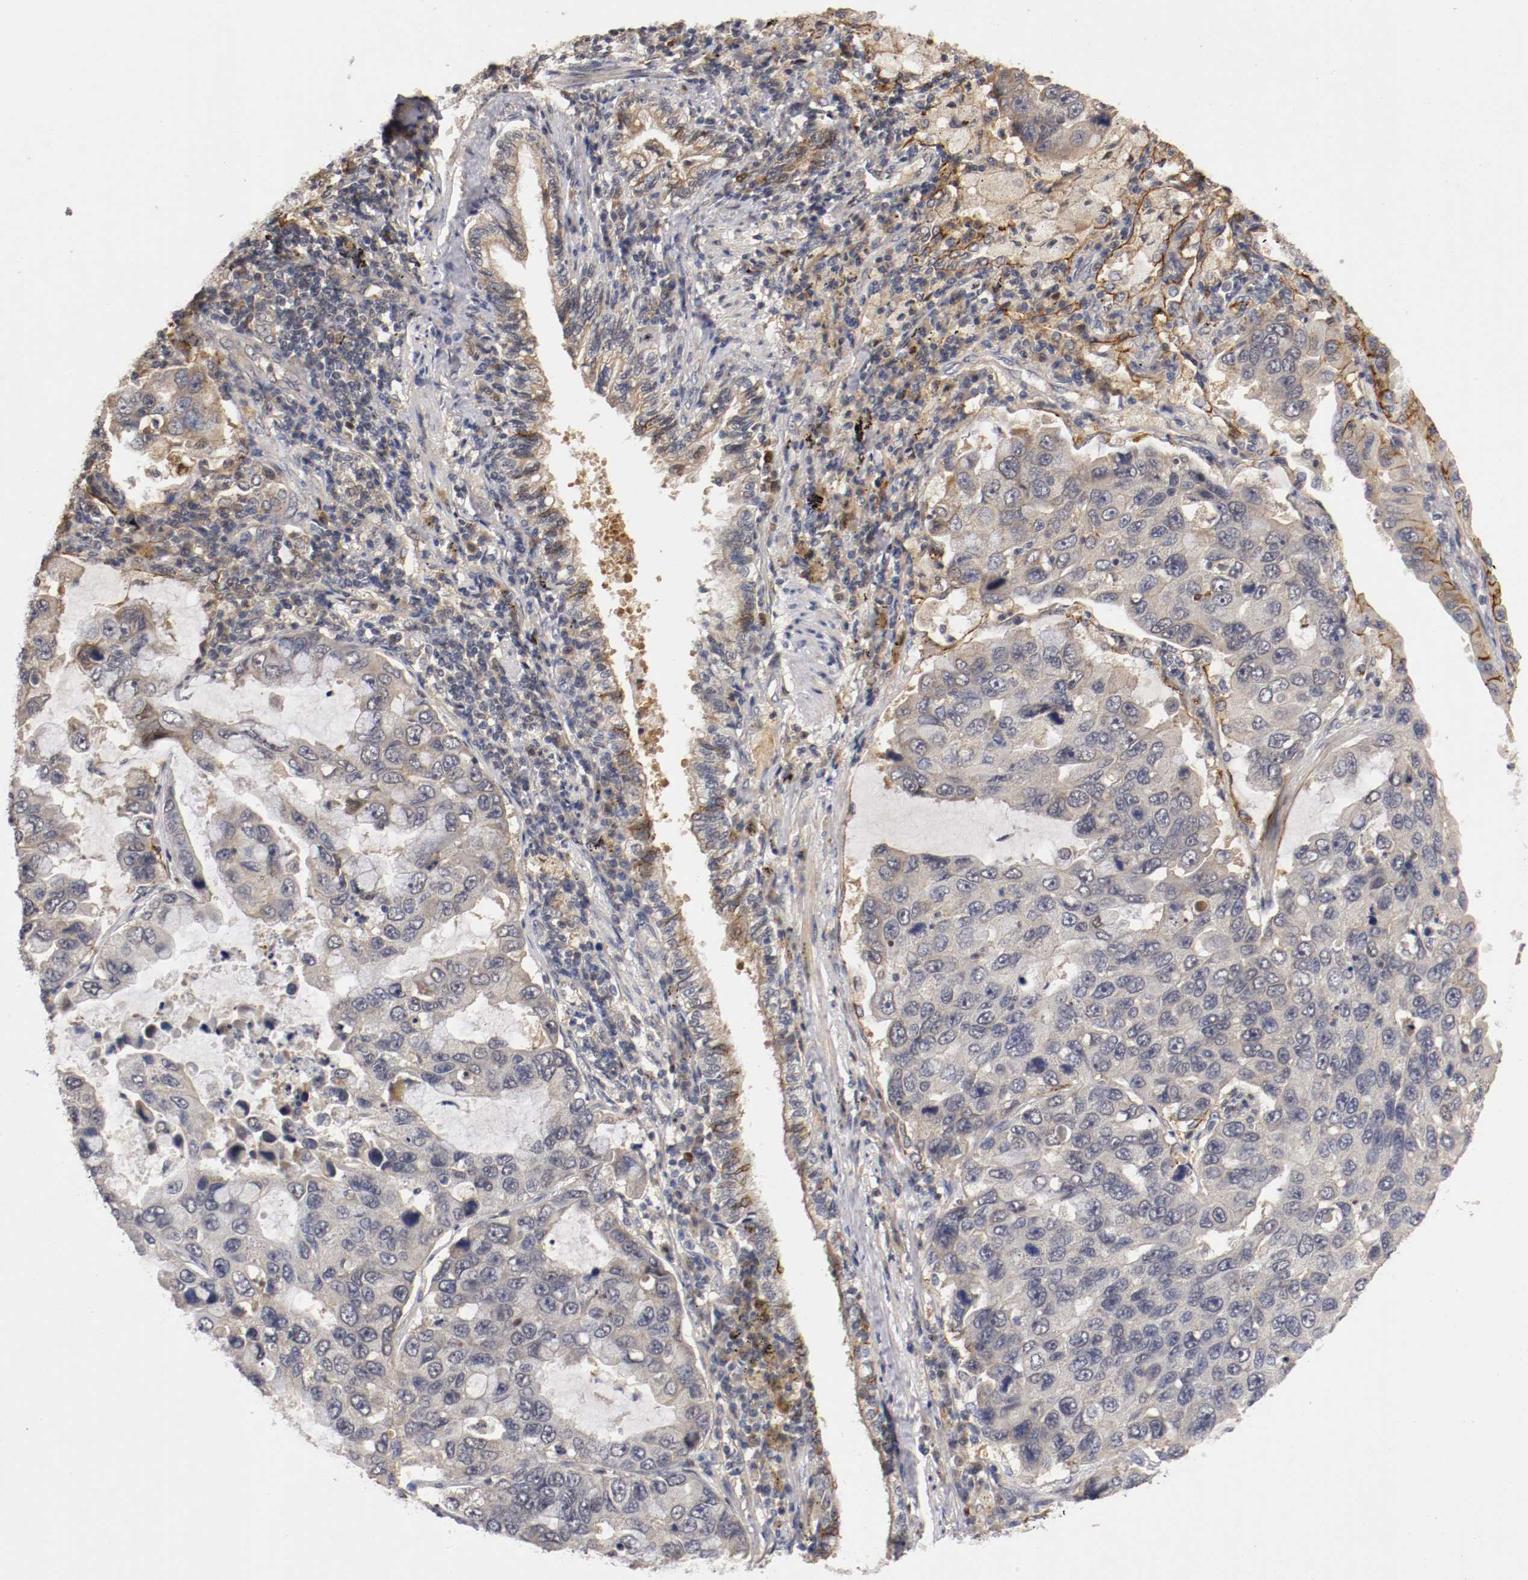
{"staining": {"intensity": "weak", "quantity": "25%-75%", "location": "cytoplasmic/membranous"}, "tissue": "lung cancer", "cell_type": "Tumor cells", "image_type": "cancer", "snomed": [{"axis": "morphology", "description": "Adenocarcinoma, NOS"}, {"axis": "topography", "description": "Lung"}], "caption": "This is a micrograph of immunohistochemistry staining of adenocarcinoma (lung), which shows weak staining in the cytoplasmic/membranous of tumor cells.", "gene": "TNFRSF1B", "patient": {"sex": "male", "age": 64}}